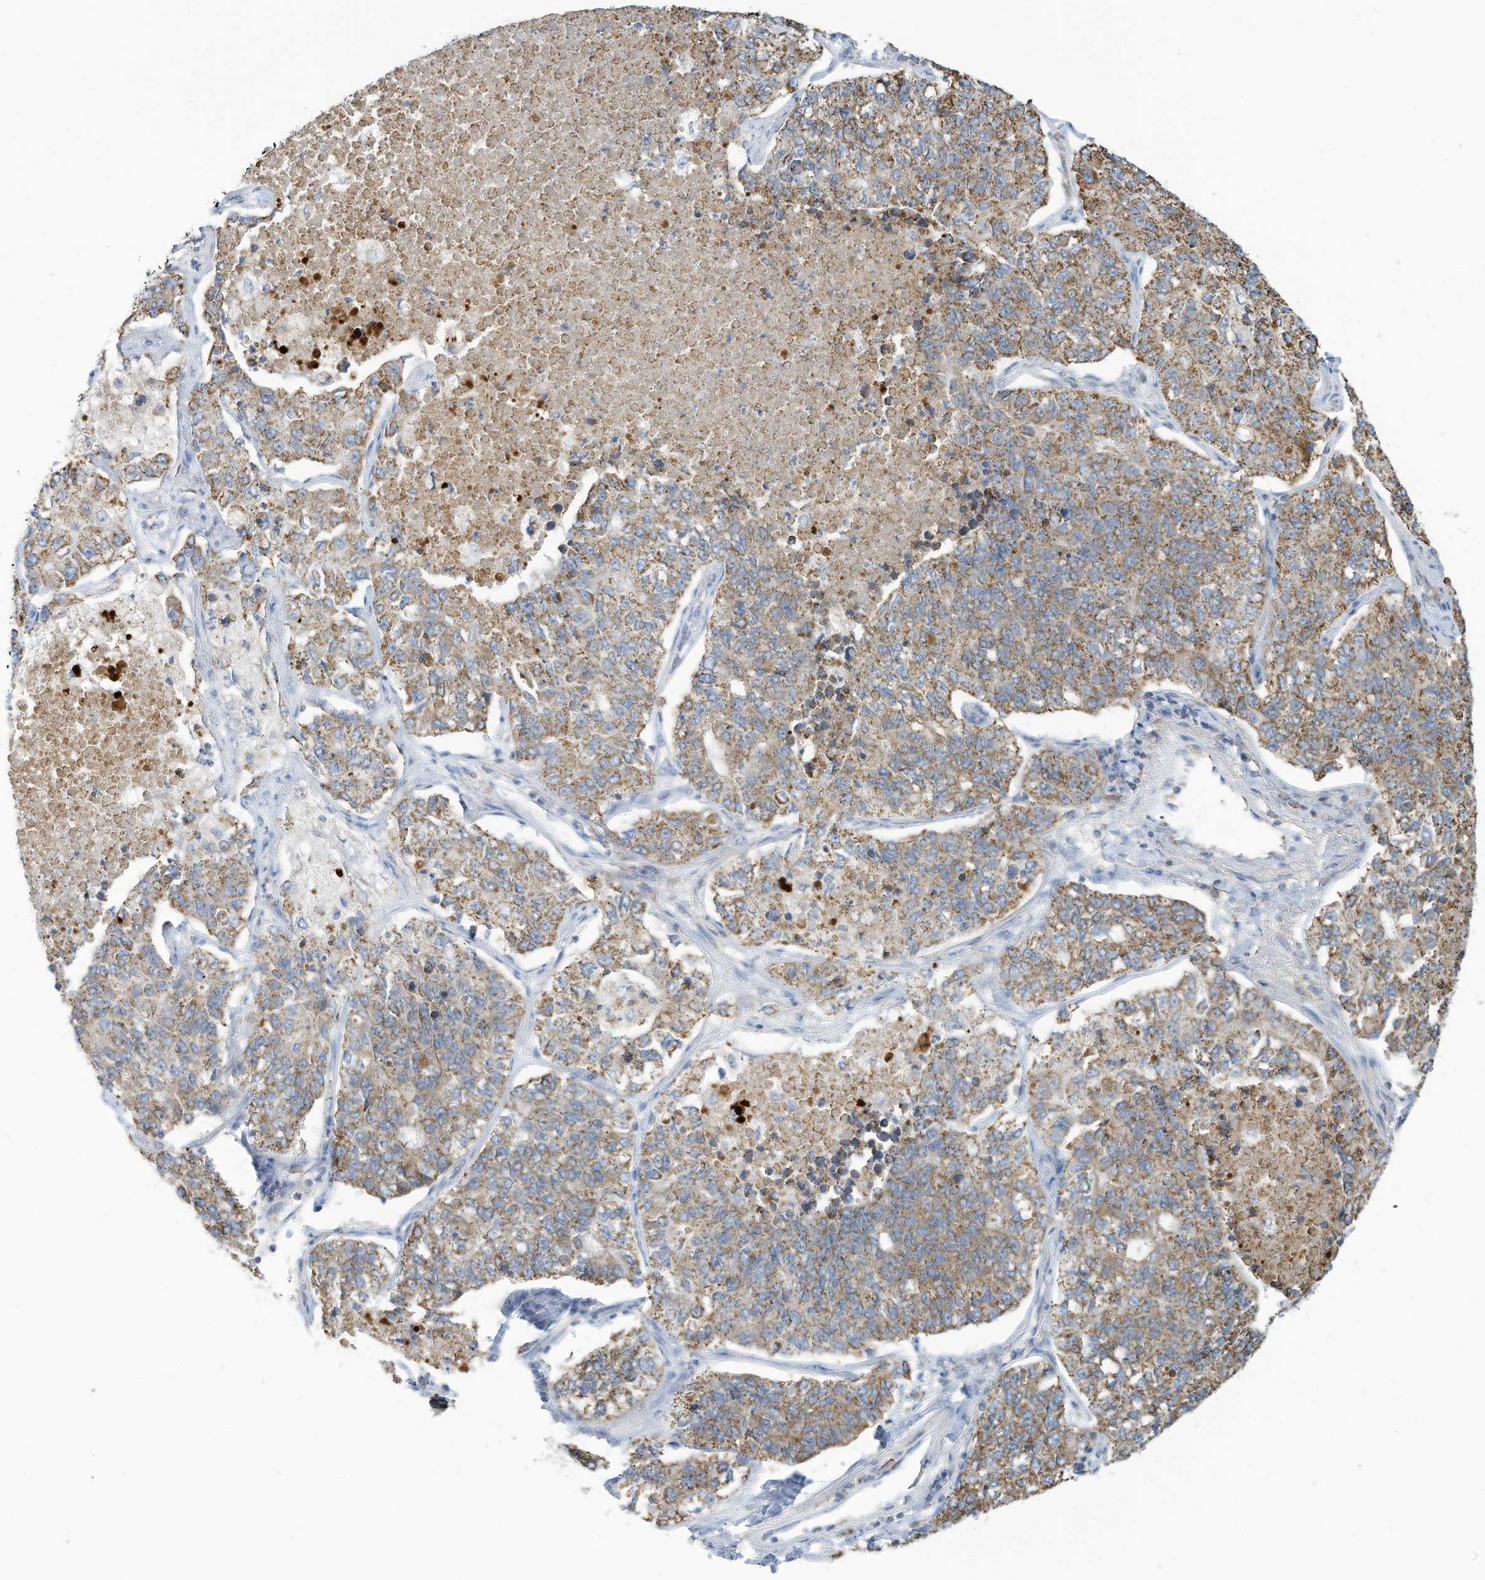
{"staining": {"intensity": "moderate", "quantity": "25%-75%", "location": "cytoplasmic/membranous"}, "tissue": "lung cancer", "cell_type": "Tumor cells", "image_type": "cancer", "snomed": [{"axis": "morphology", "description": "Adenocarcinoma, NOS"}, {"axis": "topography", "description": "Lung"}], "caption": "A high-resolution micrograph shows IHC staining of lung cancer, which exhibits moderate cytoplasmic/membranous positivity in approximately 25%-75% of tumor cells.", "gene": "NLN", "patient": {"sex": "male", "age": 49}}